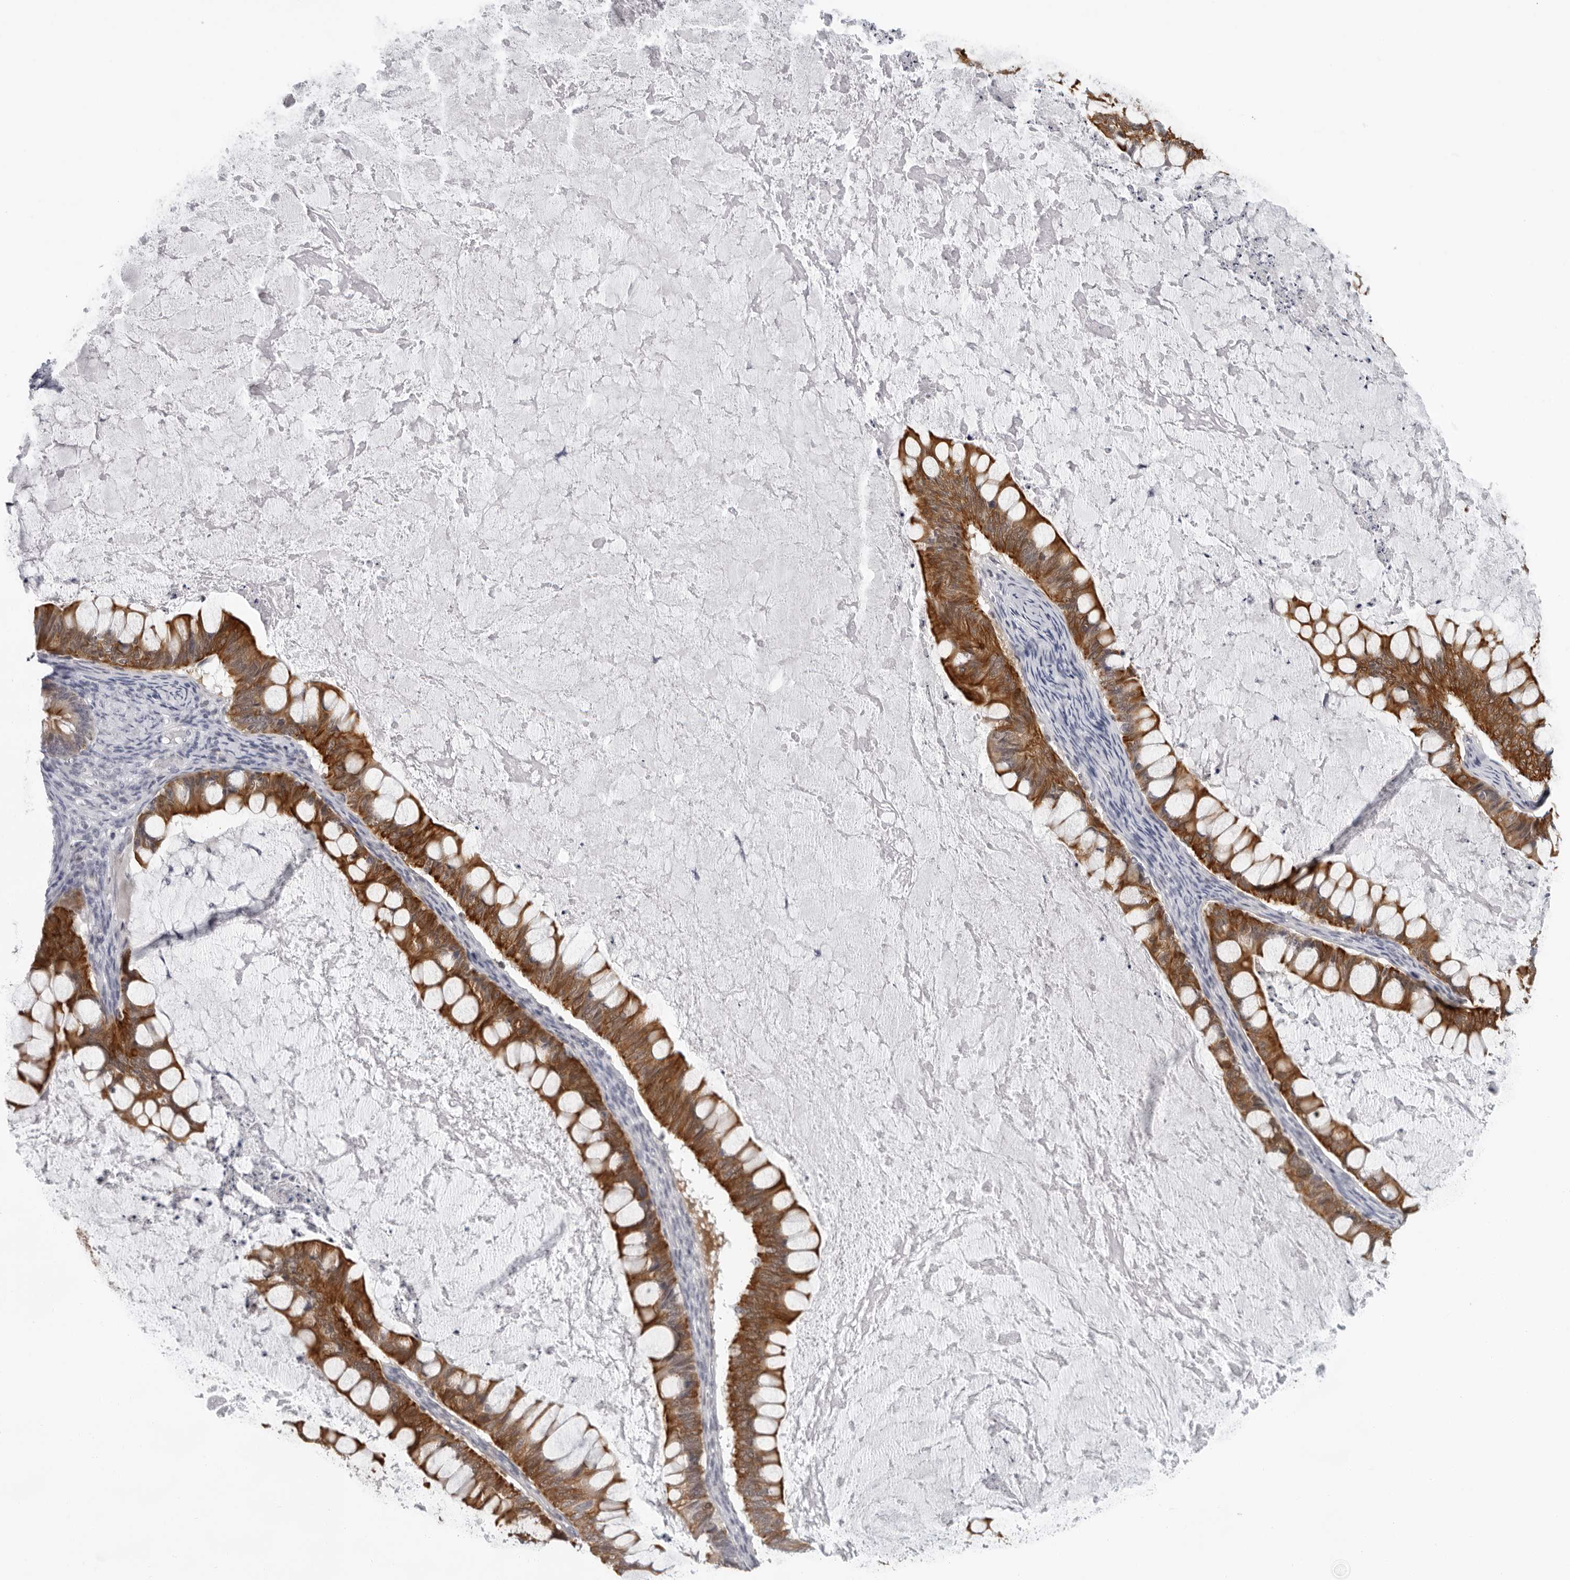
{"staining": {"intensity": "strong", "quantity": "25%-75%", "location": "cytoplasmic/membranous"}, "tissue": "ovarian cancer", "cell_type": "Tumor cells", "image_type": "cancer", "snomed": [{"axis": "morphology", "description": "Cystadenocarcinoma, mucinous, NOS"}, {"axis": "topography", "description": "Ovary"}], "caption": "A high-resolution histopathology image shows IHC staining of ovarian cancer, which exhibits strong cytoplasmic/membranous positivity in about 25%-75% of tumor cells. (Brightfield microscopy of DAB IHC at high magnification).", "gene": "CCDC28B", "patient": {"sex": "female", "age": 61}}